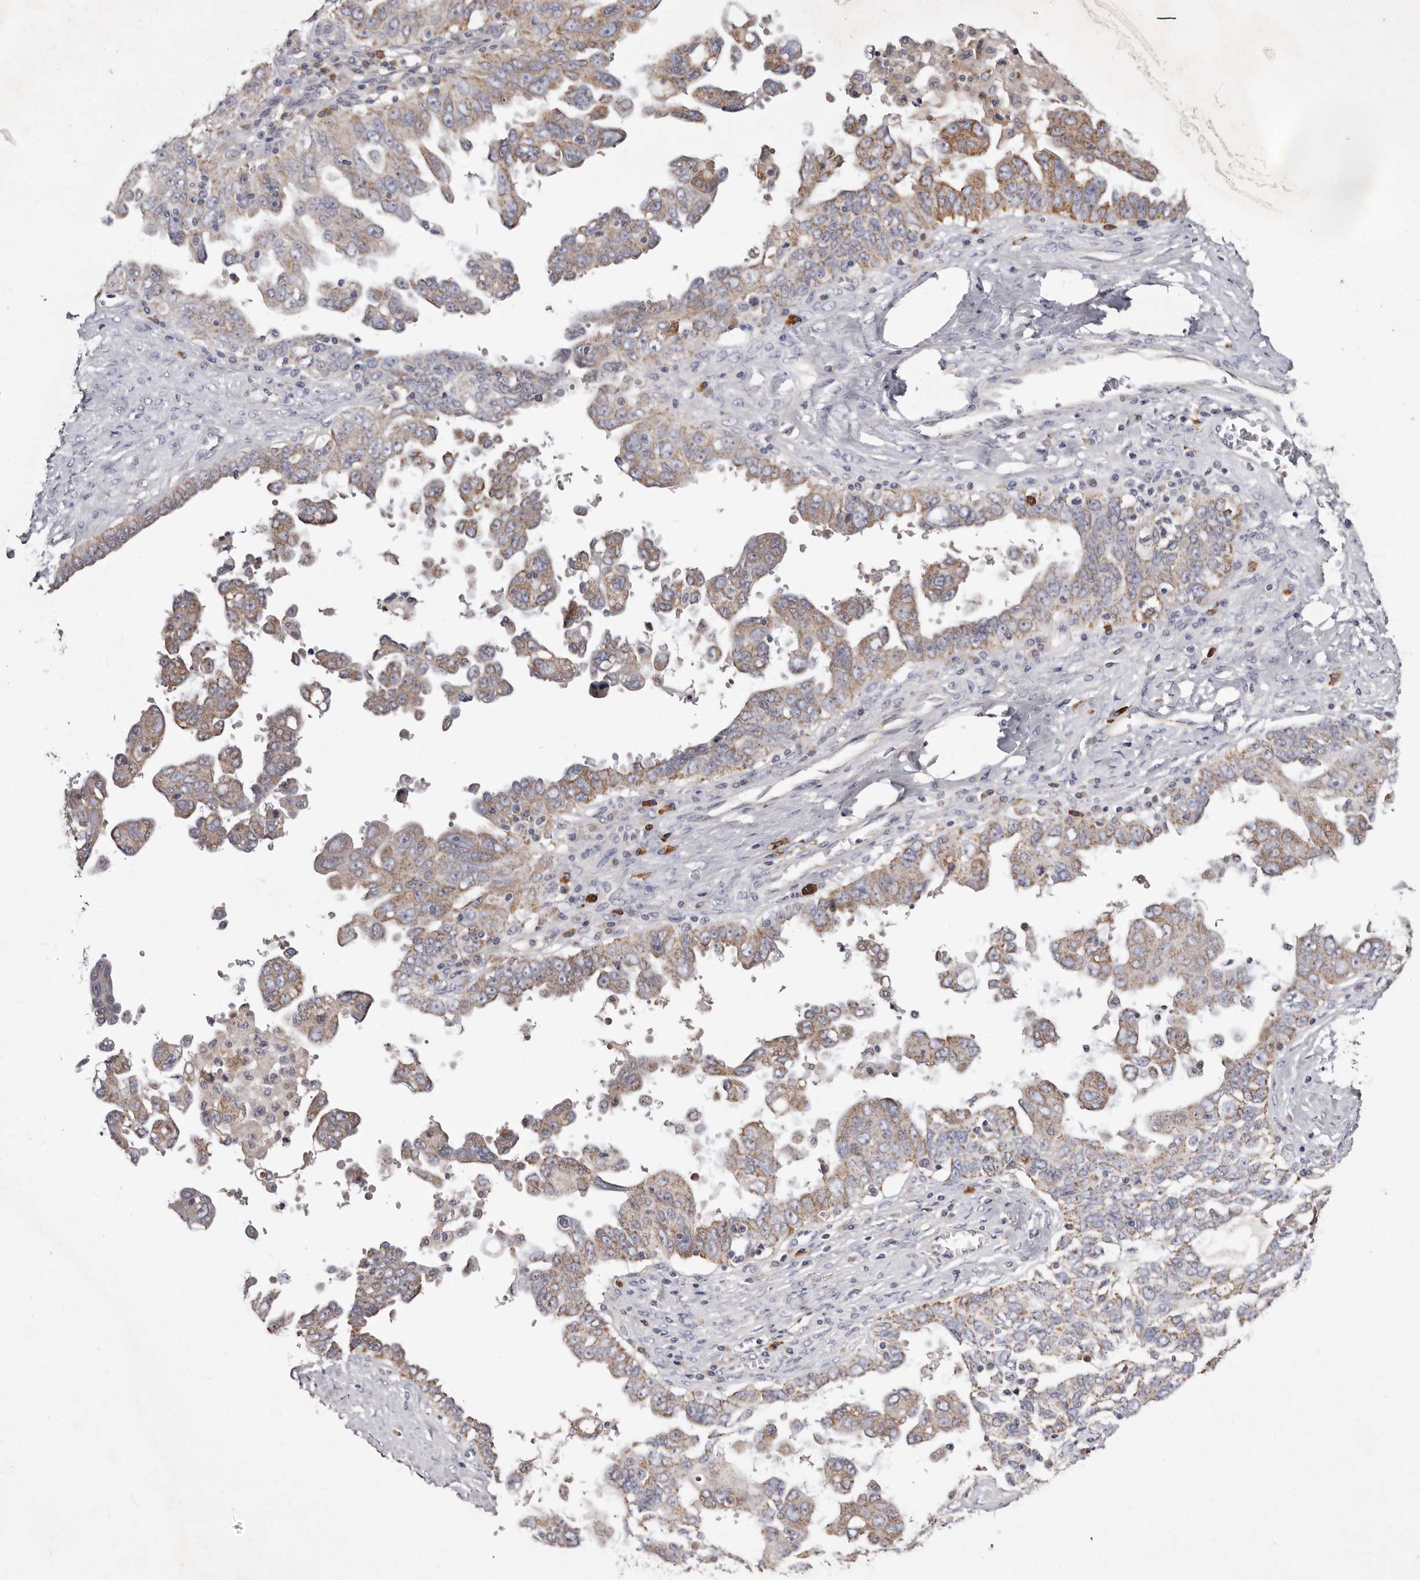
{"staining": {"intensity": "weak", "quantity": ">75%", "location": "cytoplasmic/membranous"}, "tissue": "ovarian cancer", "cell_type": "Tumor cells", "image_type": "cancer", "snomed": [{"axis": "morphology", "description": "Carcinoma, endometroid"}, {"axis": "topography", "description": "Ovary"}], "caption": "Endometroid carcinoma (ovarian) was stained to show a protein in brown. There is low levels of weak cytoplasmic/membranous positivity in approximately >75% of tumor cells. (DAB (3,3'-diaminobenzidine) IHC with brightfield microscopy, high magnification).", "gene": "SPTA1", "patient": {"sex": "female", "age": 62}}